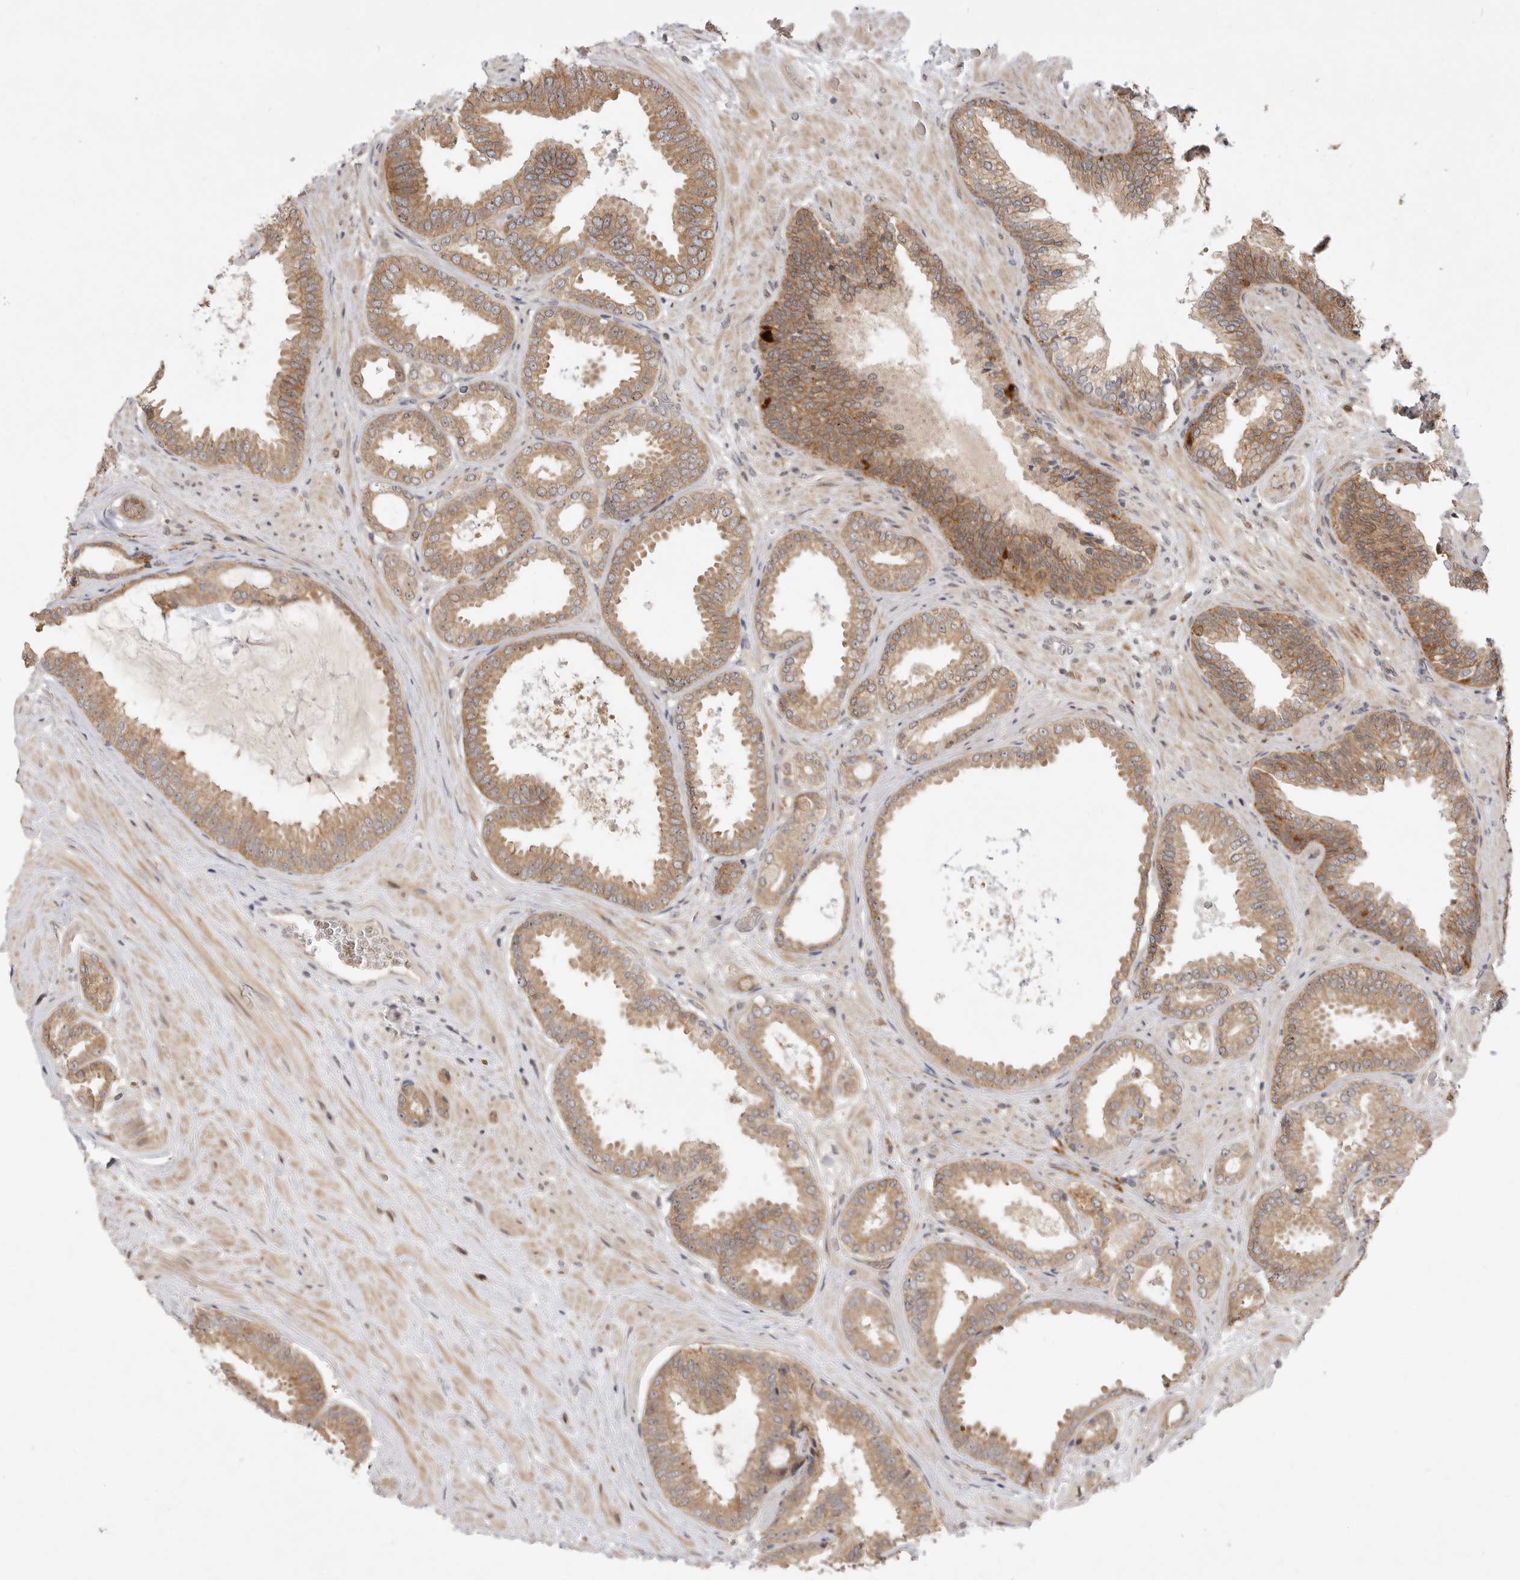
{"staining": {"intensity": "moderate", "quantity": ">75%", "location": "cytoplasmic/membranous"}, "tissue": "prostate cancer", "cell_type": "Tumor cells", "image_type": "cancer", "snomed": [{"axis": "morphology", "description": "Adenocarcinoma, Low grade"}, {"axis": "topography", "description": "Prostate"}], "caption": "Brown immunohistochemical staining in human low-grade adenocarcinoma (prostate) exhibits moderate cytoplasmic/membranous staining in about >75% of tumor cells.", "gene": "CSNK1G3", "patient": {"sex": "male", "age": 71}}